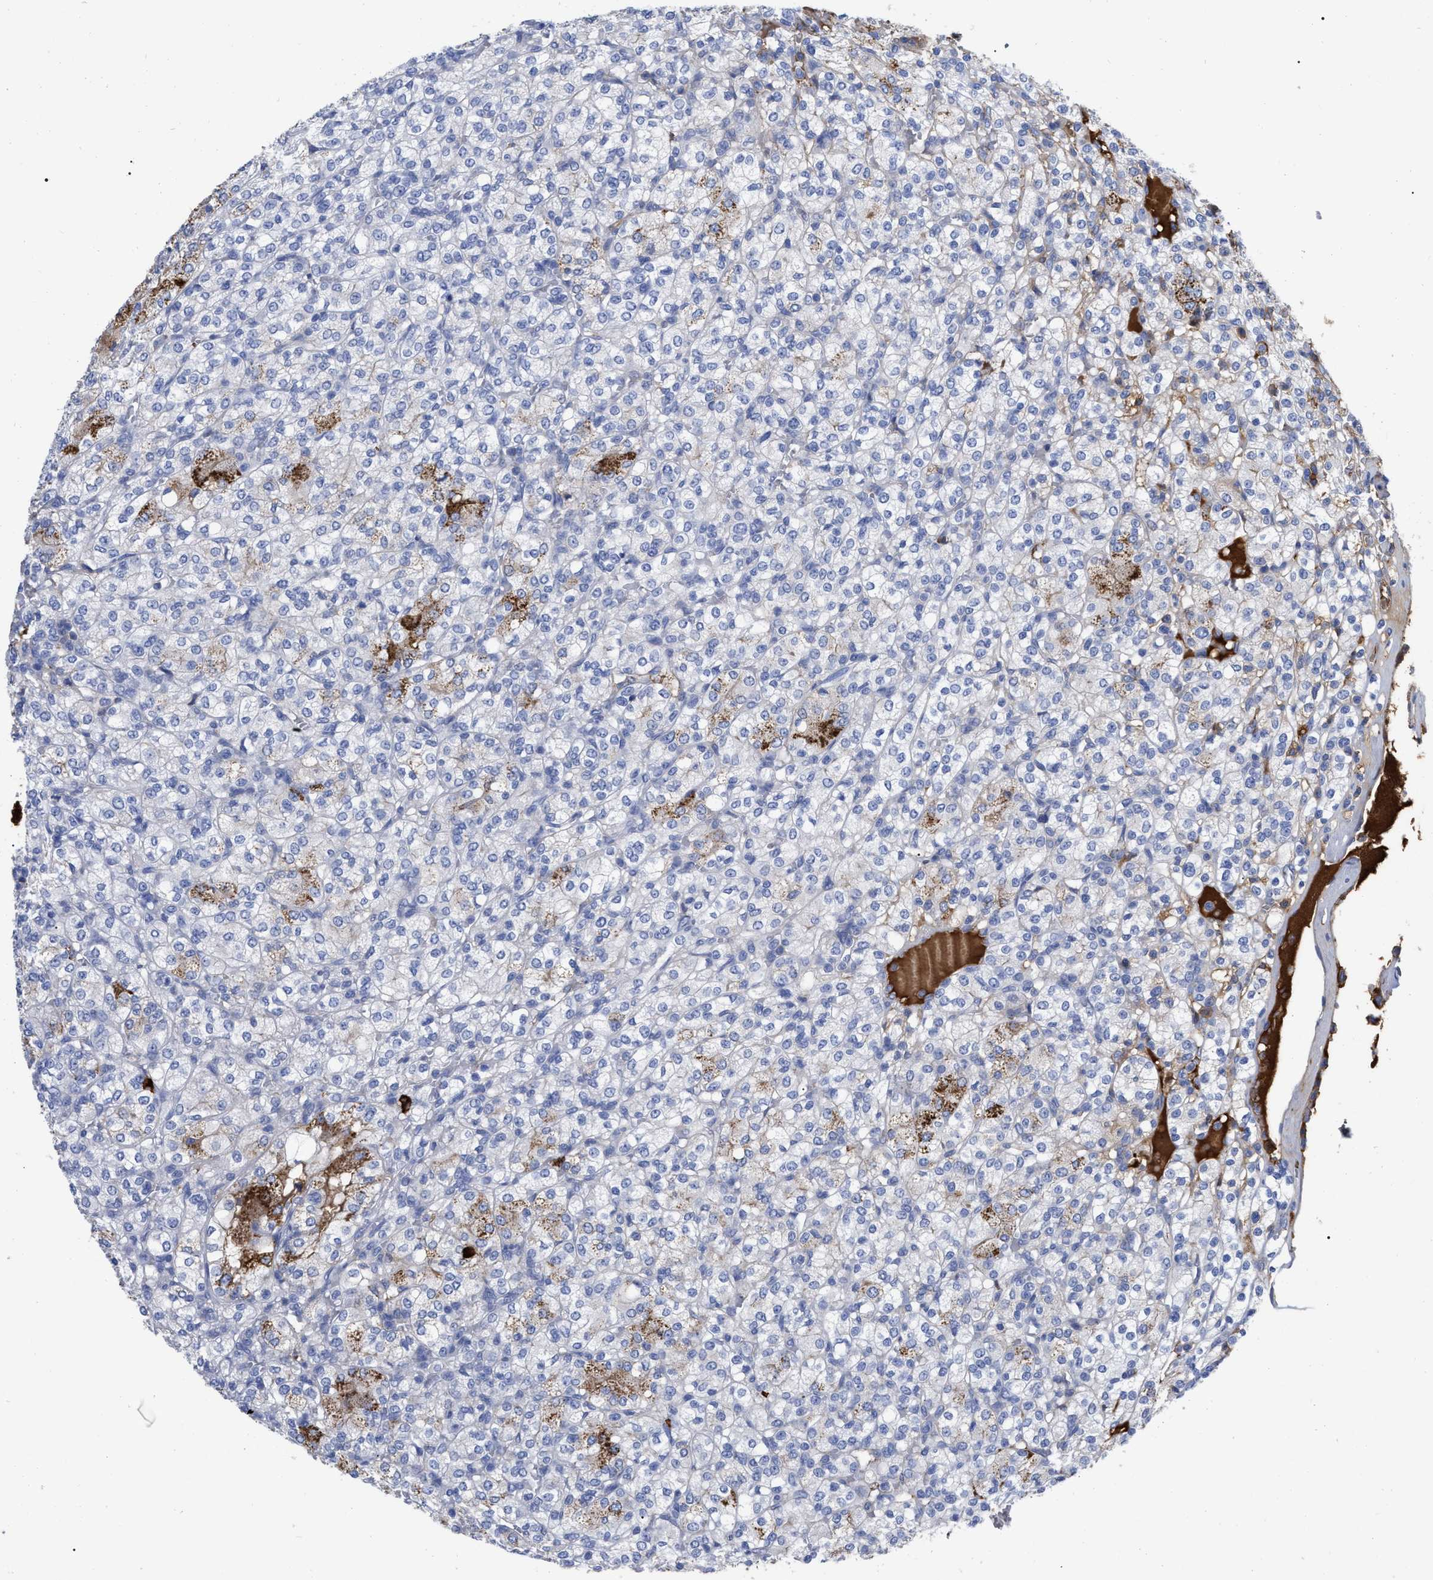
{"staining": {"intensity": "strong", "quantity": "<25%", "location": "cytoplasmic/membranous"}, "tissue": "renal cancer", "cell_type": "Tumor cells", "image_type": "cancer", "snomed": [{"axis": "morphology", "description": "Adenocarcinoma, NOS"}, {"axis": "topography", "description": "Kidney"}], "caption": "This photomicrograph shows renal adenocarcinoma stained with IHC to label a protein in brown. The cytoplasmic/membranous of tumor cells show strong positivity for the protein. Nuclei are counter-stained blue.", "gene": "IGHV5-51", "patient": {"sex": "male", "age": 77}}